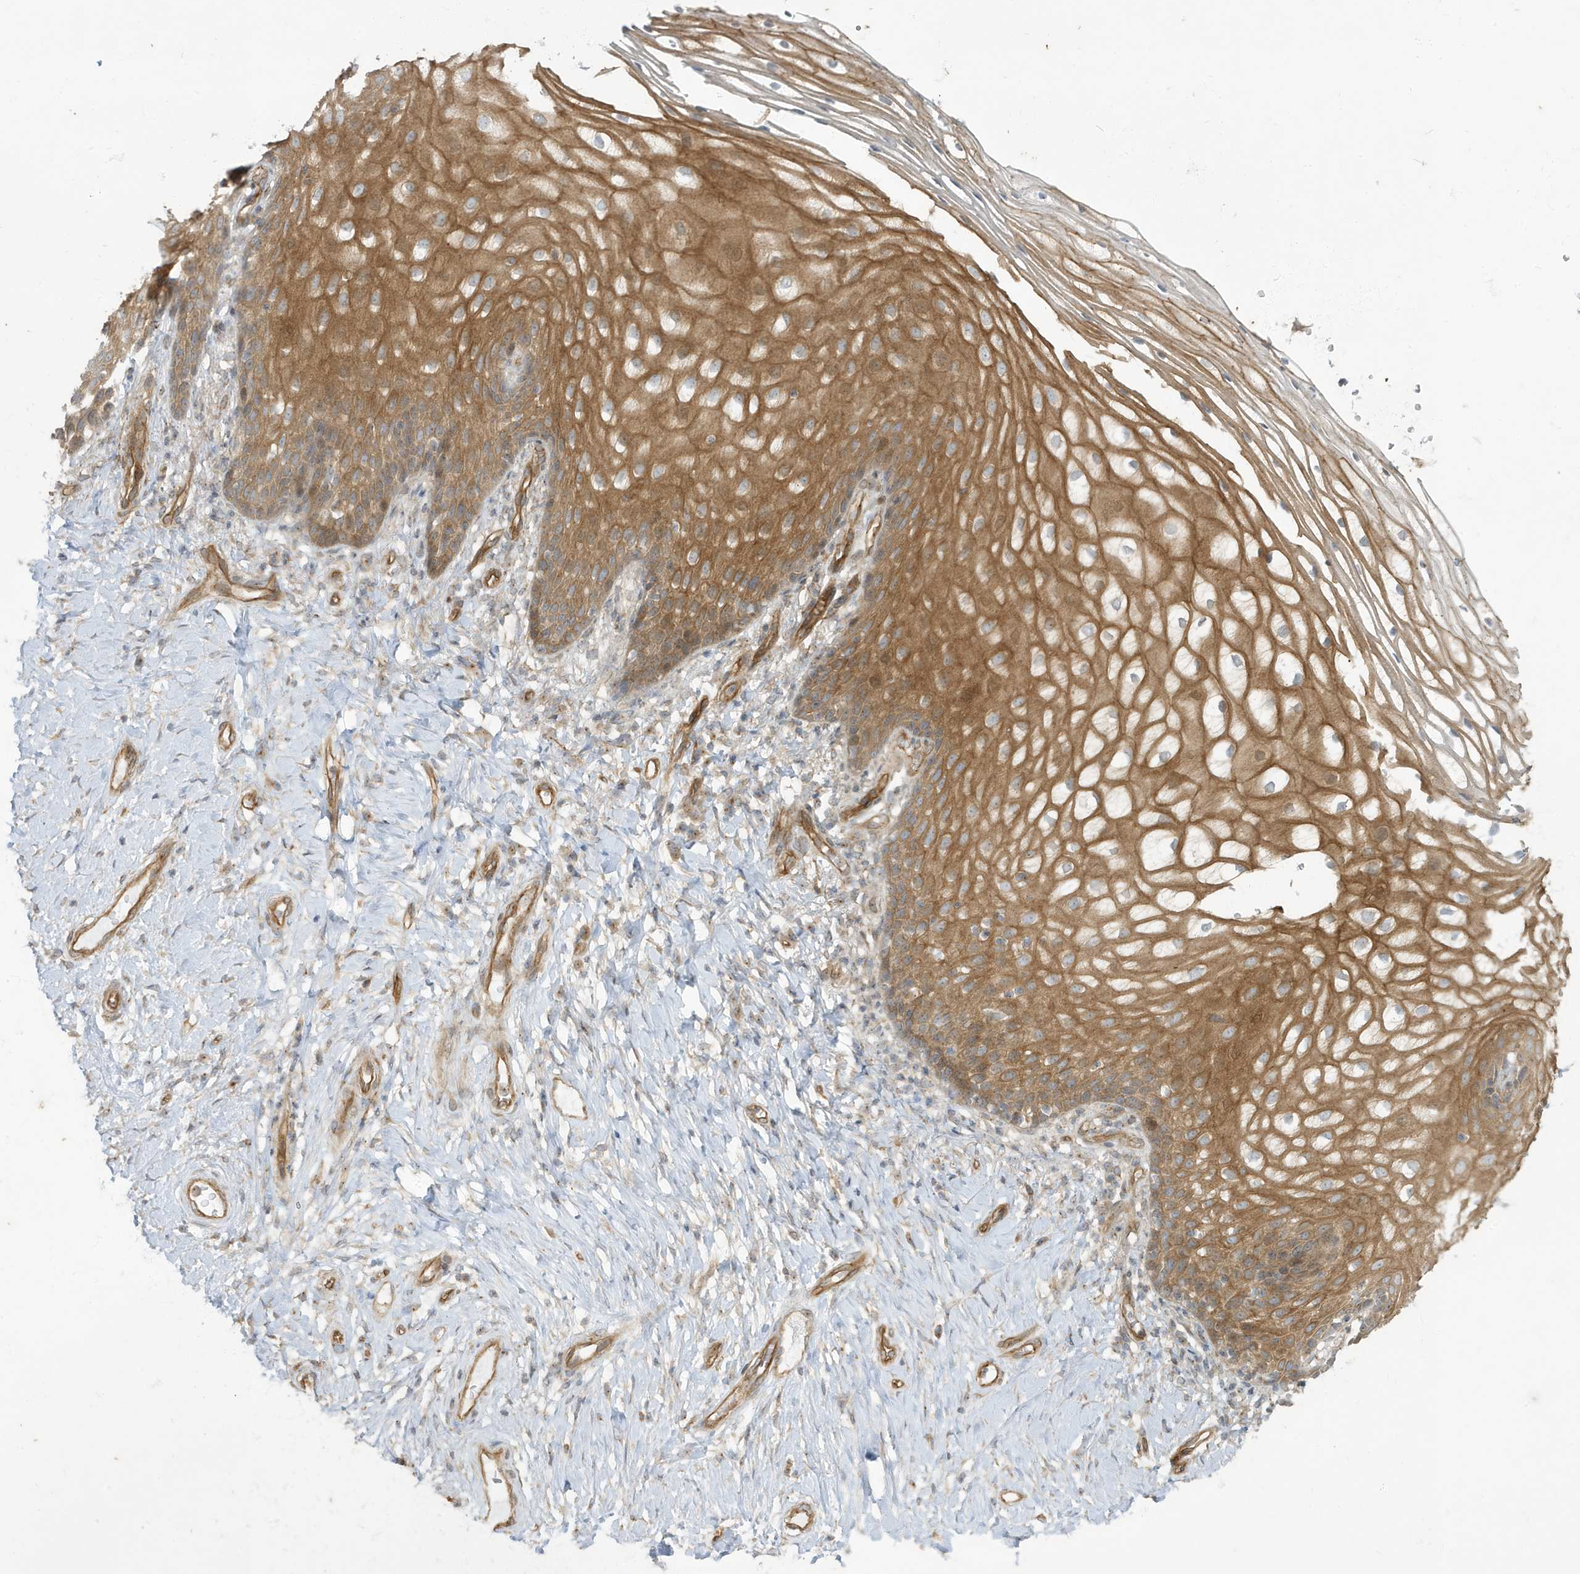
{"staining": {"intensity": "moderate", "quantity": ">75%", "location": "cytoplasmic/membranous"}, "tissue": "vagina", "cell_type": "Squamous epithelial cells", "image_type": "normal", "snomed": [{"axis": "morphology", "description": "Normal tissue, NOS"}, {"axis": "topography", "description": "Vagina"}], "caption": "Moderate cytoplasmic/membranous positivity is seen in about >75% of squamous epithelial cells in normal vagina. The staining was performed using DAB (3,3'-diaminobenzidine), with brown indicating positive protein expression. Nuclei are stained blue with hematoxylin.", "gene": "ATP23", "patient": {"sex": "female", "age": 60}}